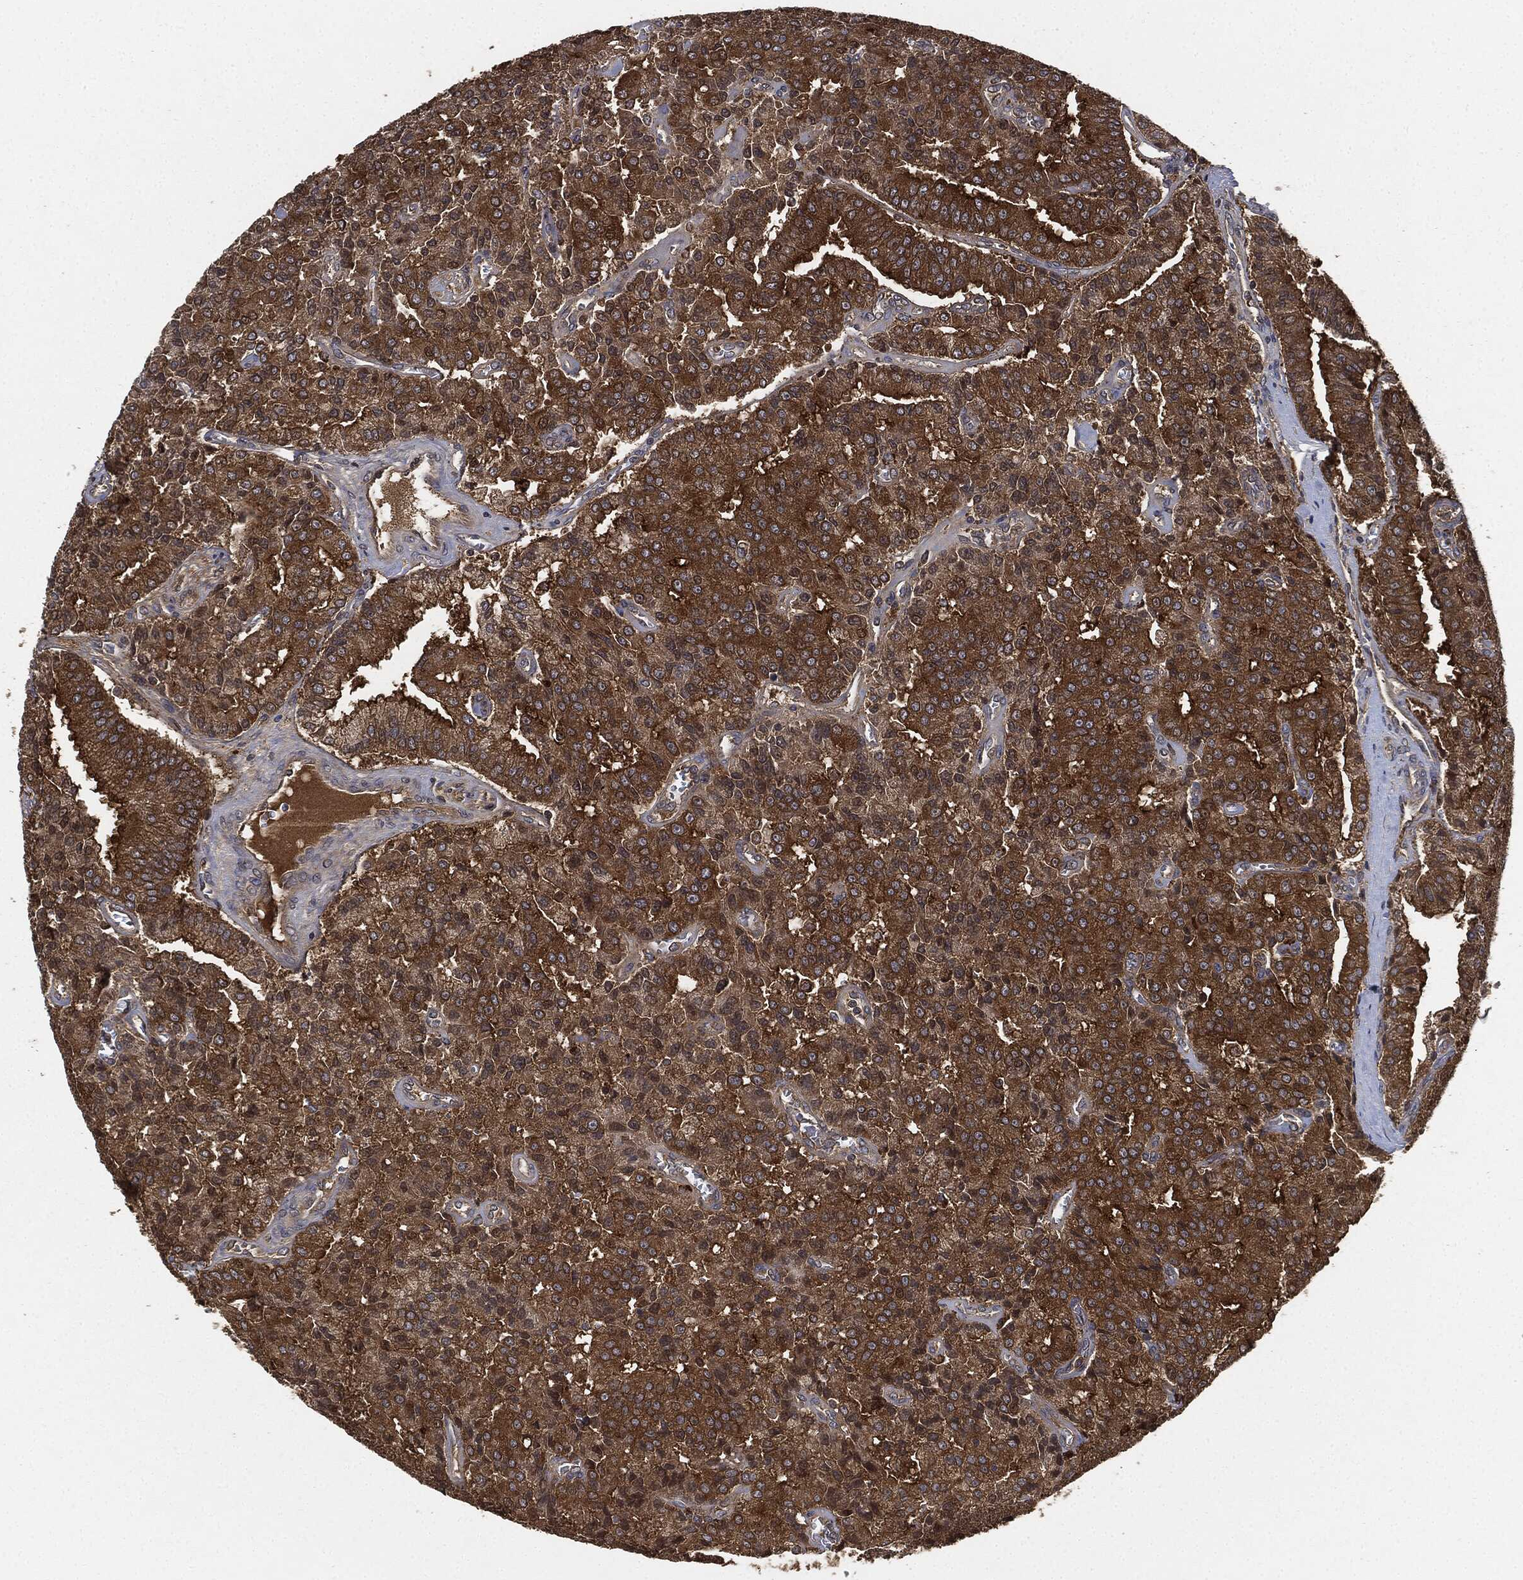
{"staining": {"intensity": "strong", "quantity": ">75%", "location": "cytoplasmic/membranous"}, "tissue": "prostate cancer", "cell_type": "Tumor cells", "image_type": "cancer", "snomed": [{"axis": "morphology", "description": "Adenocarcinoma, NOS"}, {"axis": "topography", "description": "Prostate and seminal vesicle, NOS"}, {"axis": "topography", "description": "Prostate"}], "caption": "Human prostate cancer (adenocarcinoma) stained for a protein (brown) reveals strong cytoplasmic/membranous positive expression in about >75% of tumor cells.", "gene": "BRAF", "patient": {"sex": "male", "age": 67}}